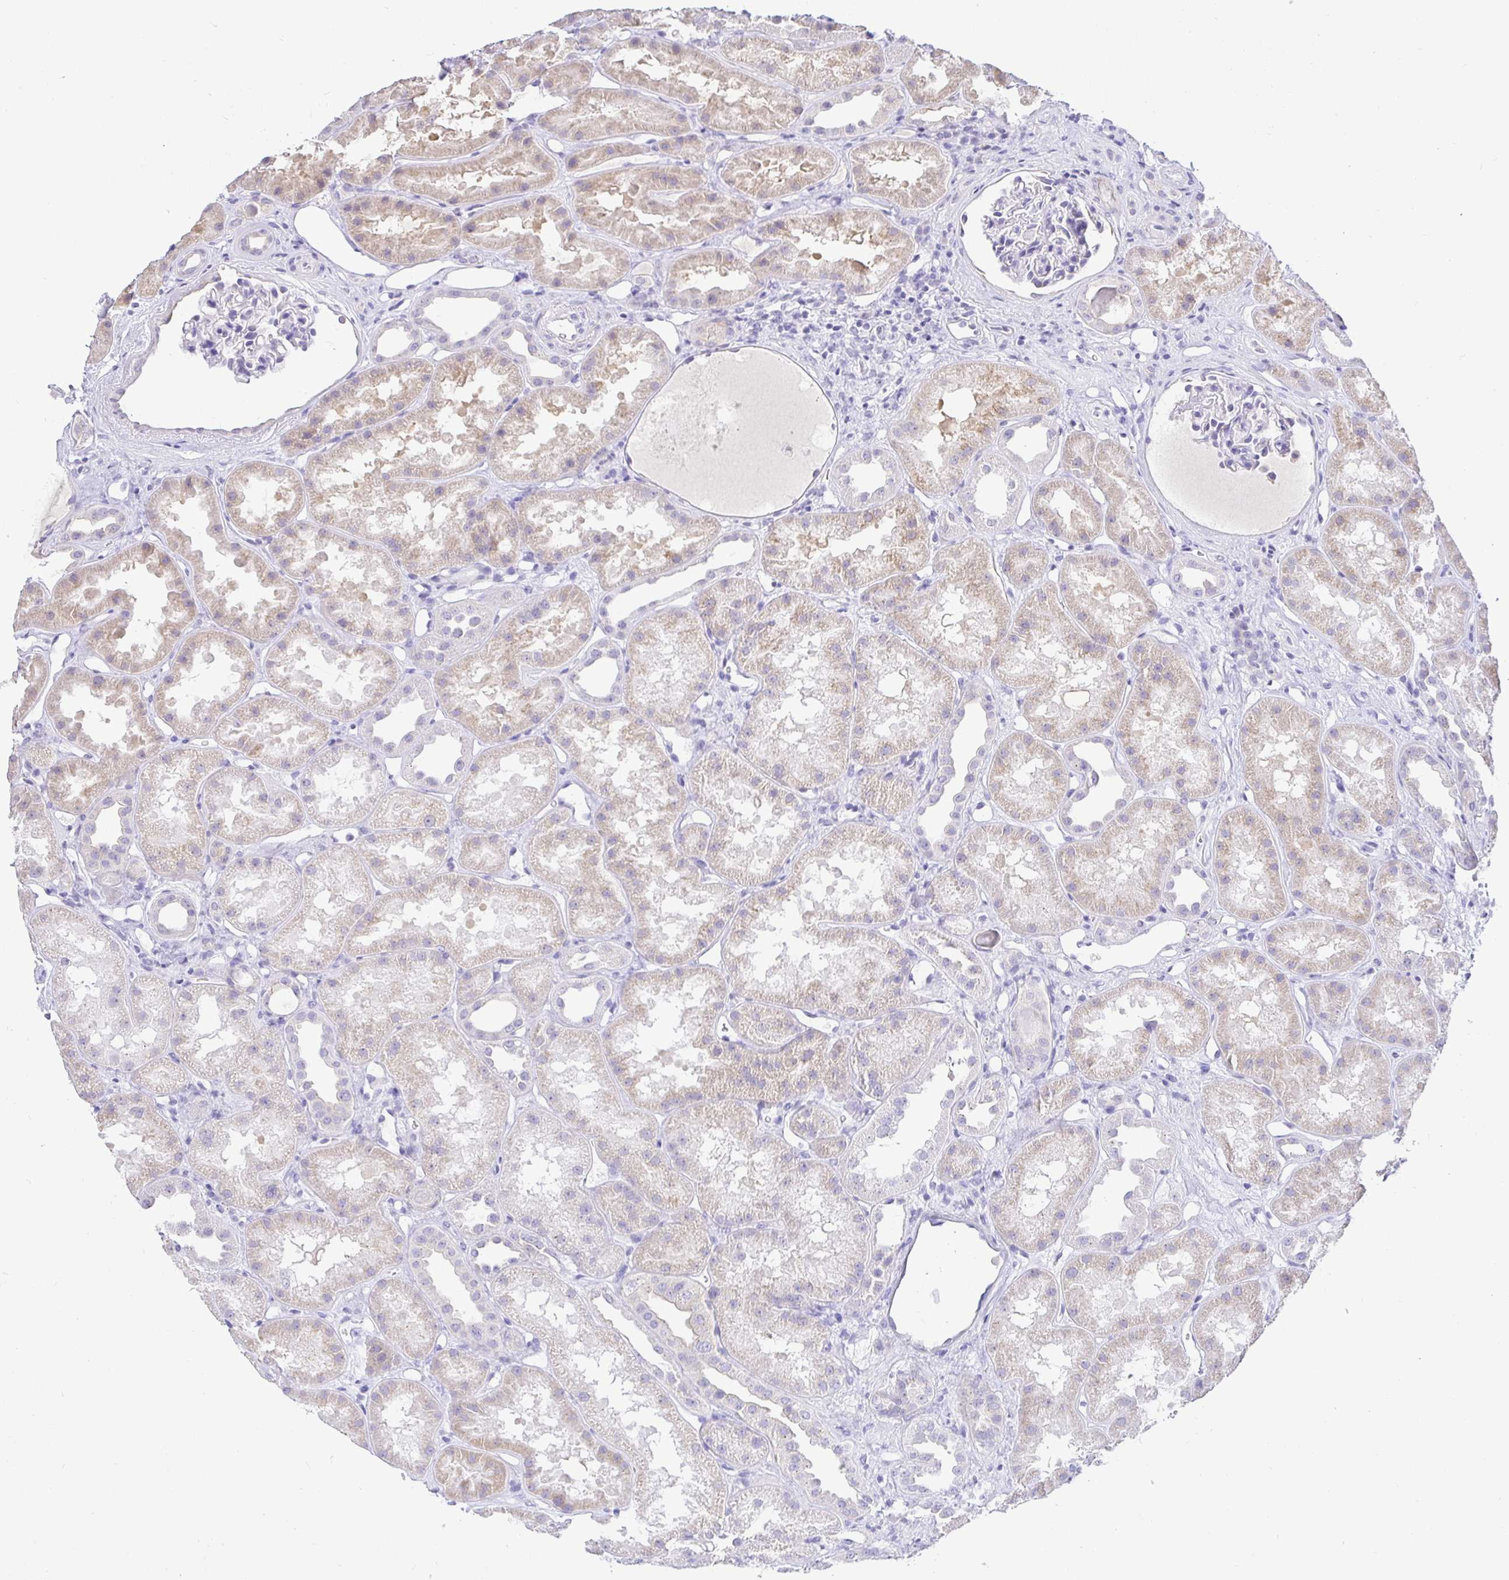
{"staining": {"intensity": "negative", "quantity": "none", "location": "none"}, "tissue": "kidney", "cell_type": "Cells in glomeruli", "image_type": "normal", "snomed": [{"axis": "morphology", "description": "Normal tissue, NOS"}, {"axis": "topography", "description": "Kidney"}], "caption": "Kidney stained for a protein using IHC displays no expression cells in glomeruli.", "gene": "EZHIP", "patient": {"sex": "male", "age": 61}}